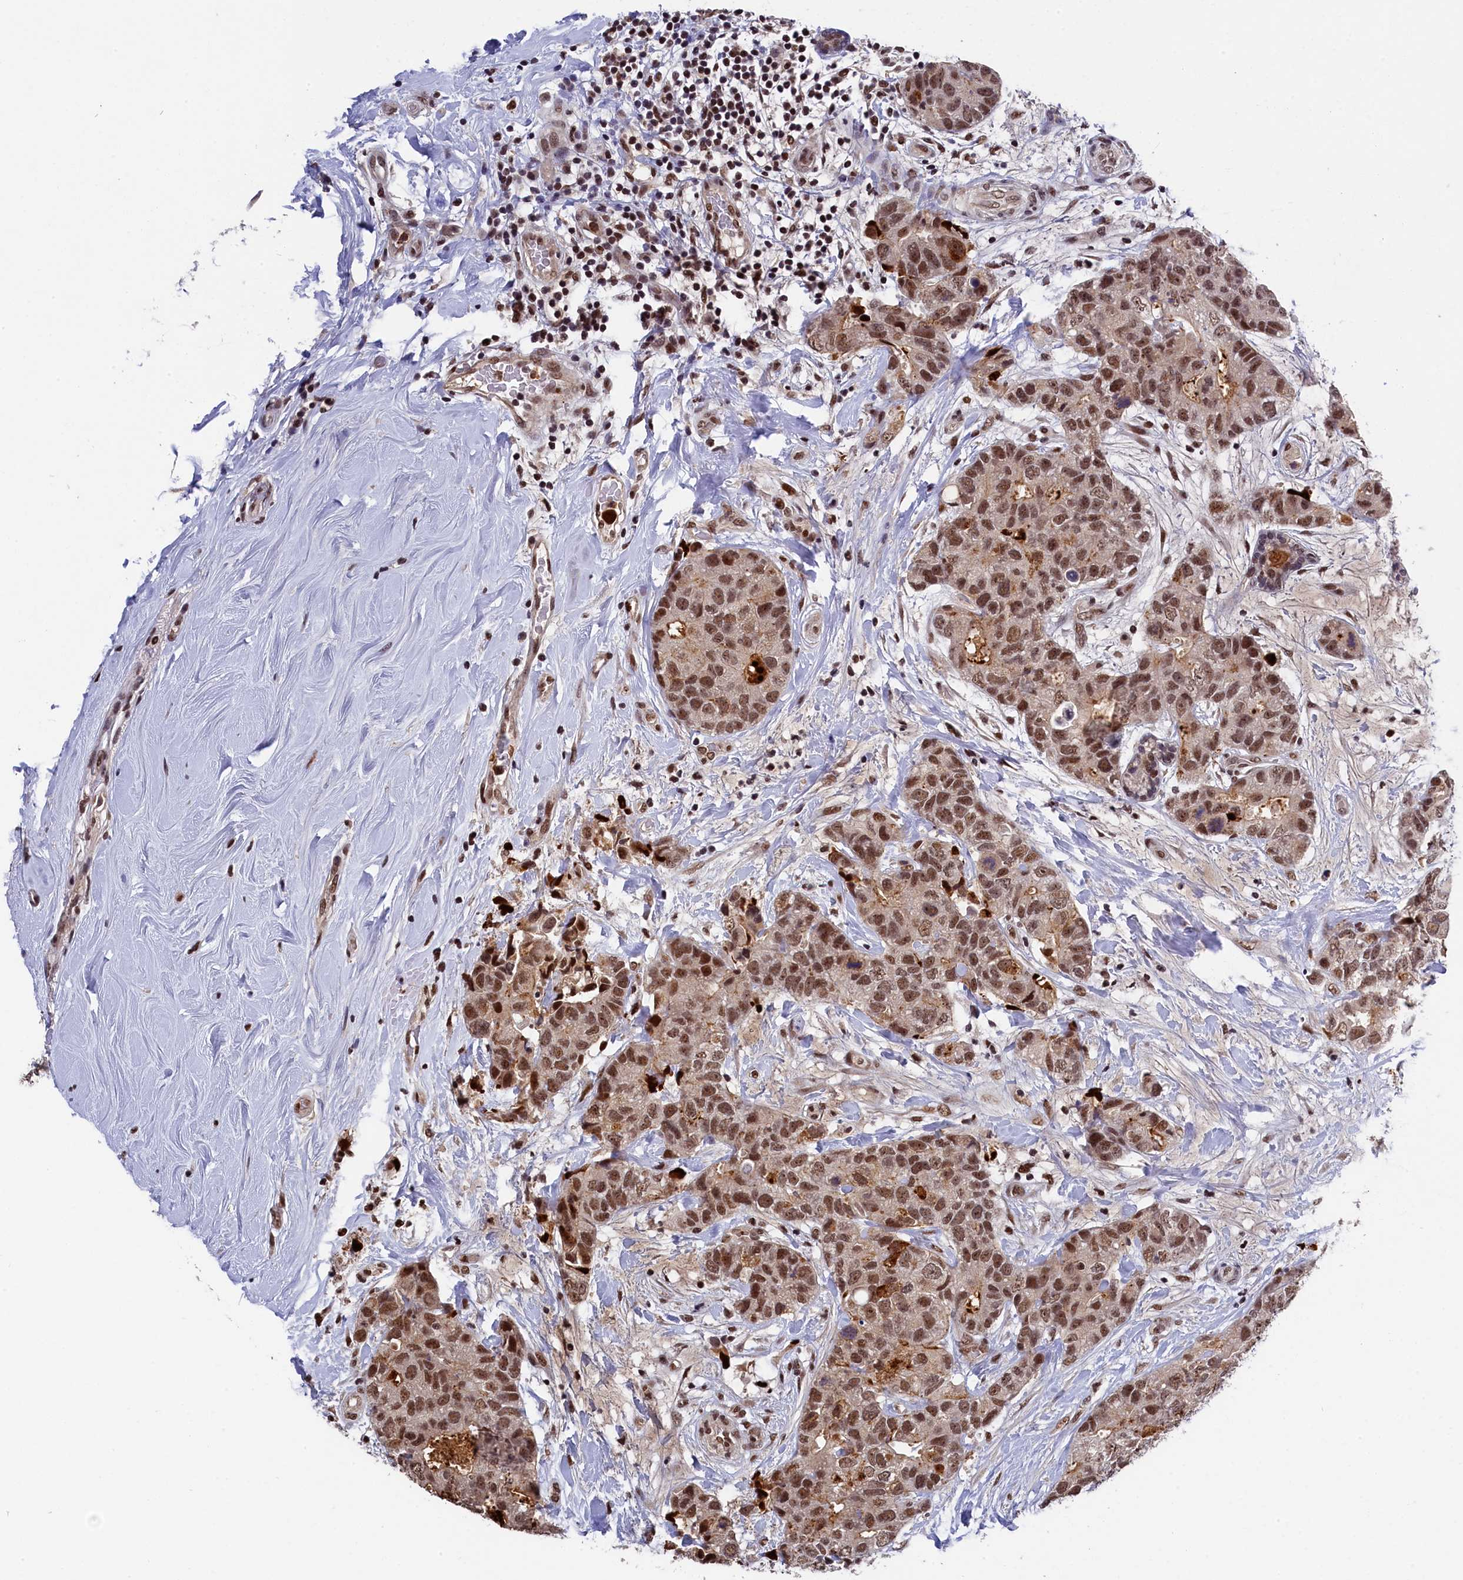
{"staining": {"intensity": "moderate", "quantity": ">75%", "location": "nuclear"}, "tissue": "breast cancer", "cell_type": "Tumor cells", "image_type": "cancer", "snomed": [{"axis": "morphology", "description": "Duct carcinoma"}, {"axis": "topography", "description": "Breast"}], "caption": "A micrograph showing moderate nuclear positivity in about >75% of tumor cells in breast cancer (invasive ductal carcinoma), as visualized by brown immunohistochemical staining.", "gene": "ADIG", "patient": {"sex": "female", "age": 62}}